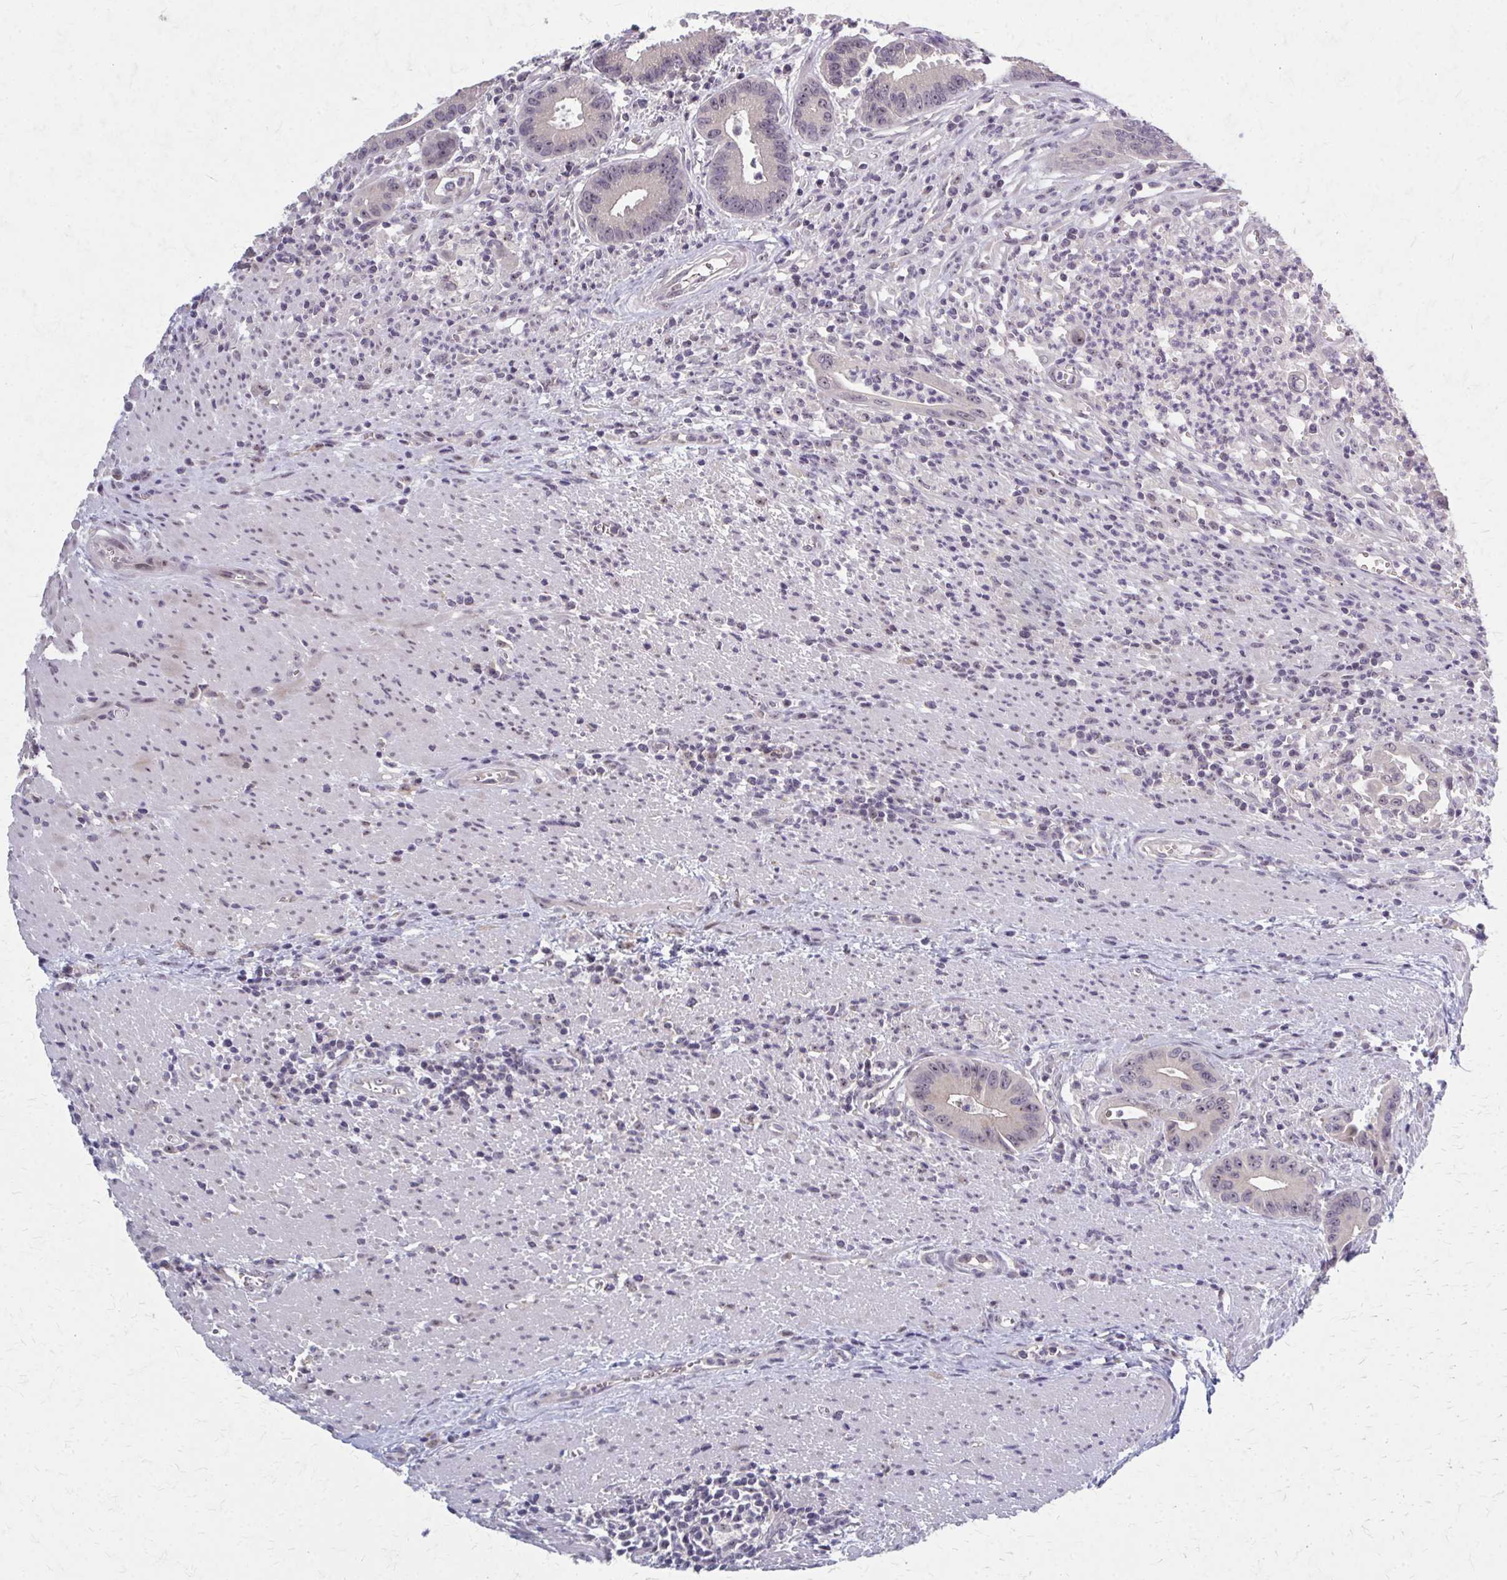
{"staining": {"intensity": "moderate", "quantity": ">75%", "location": "nuclear"}, "tissue": "colorectal cancer", "cell_type": "Tumor cells", "image_type": "cancer", "snomed": [{"axis": "morphology", "description": "Adenocarcinoma, NOS"}, {"axis": "topography", "description": "Rectum"}], "caption": "IHC histopathology image of neoplastic tissue: colorectal adenocarcinoma stained using immunohistochemistry (IHC) reveals medium levels of moderate protein expression localized specifically in the nuclear of tumor cells, appearing as a nuclear brown color.", "gene": "NUDT16", "patient": {"sex": "female", "age": 81}}